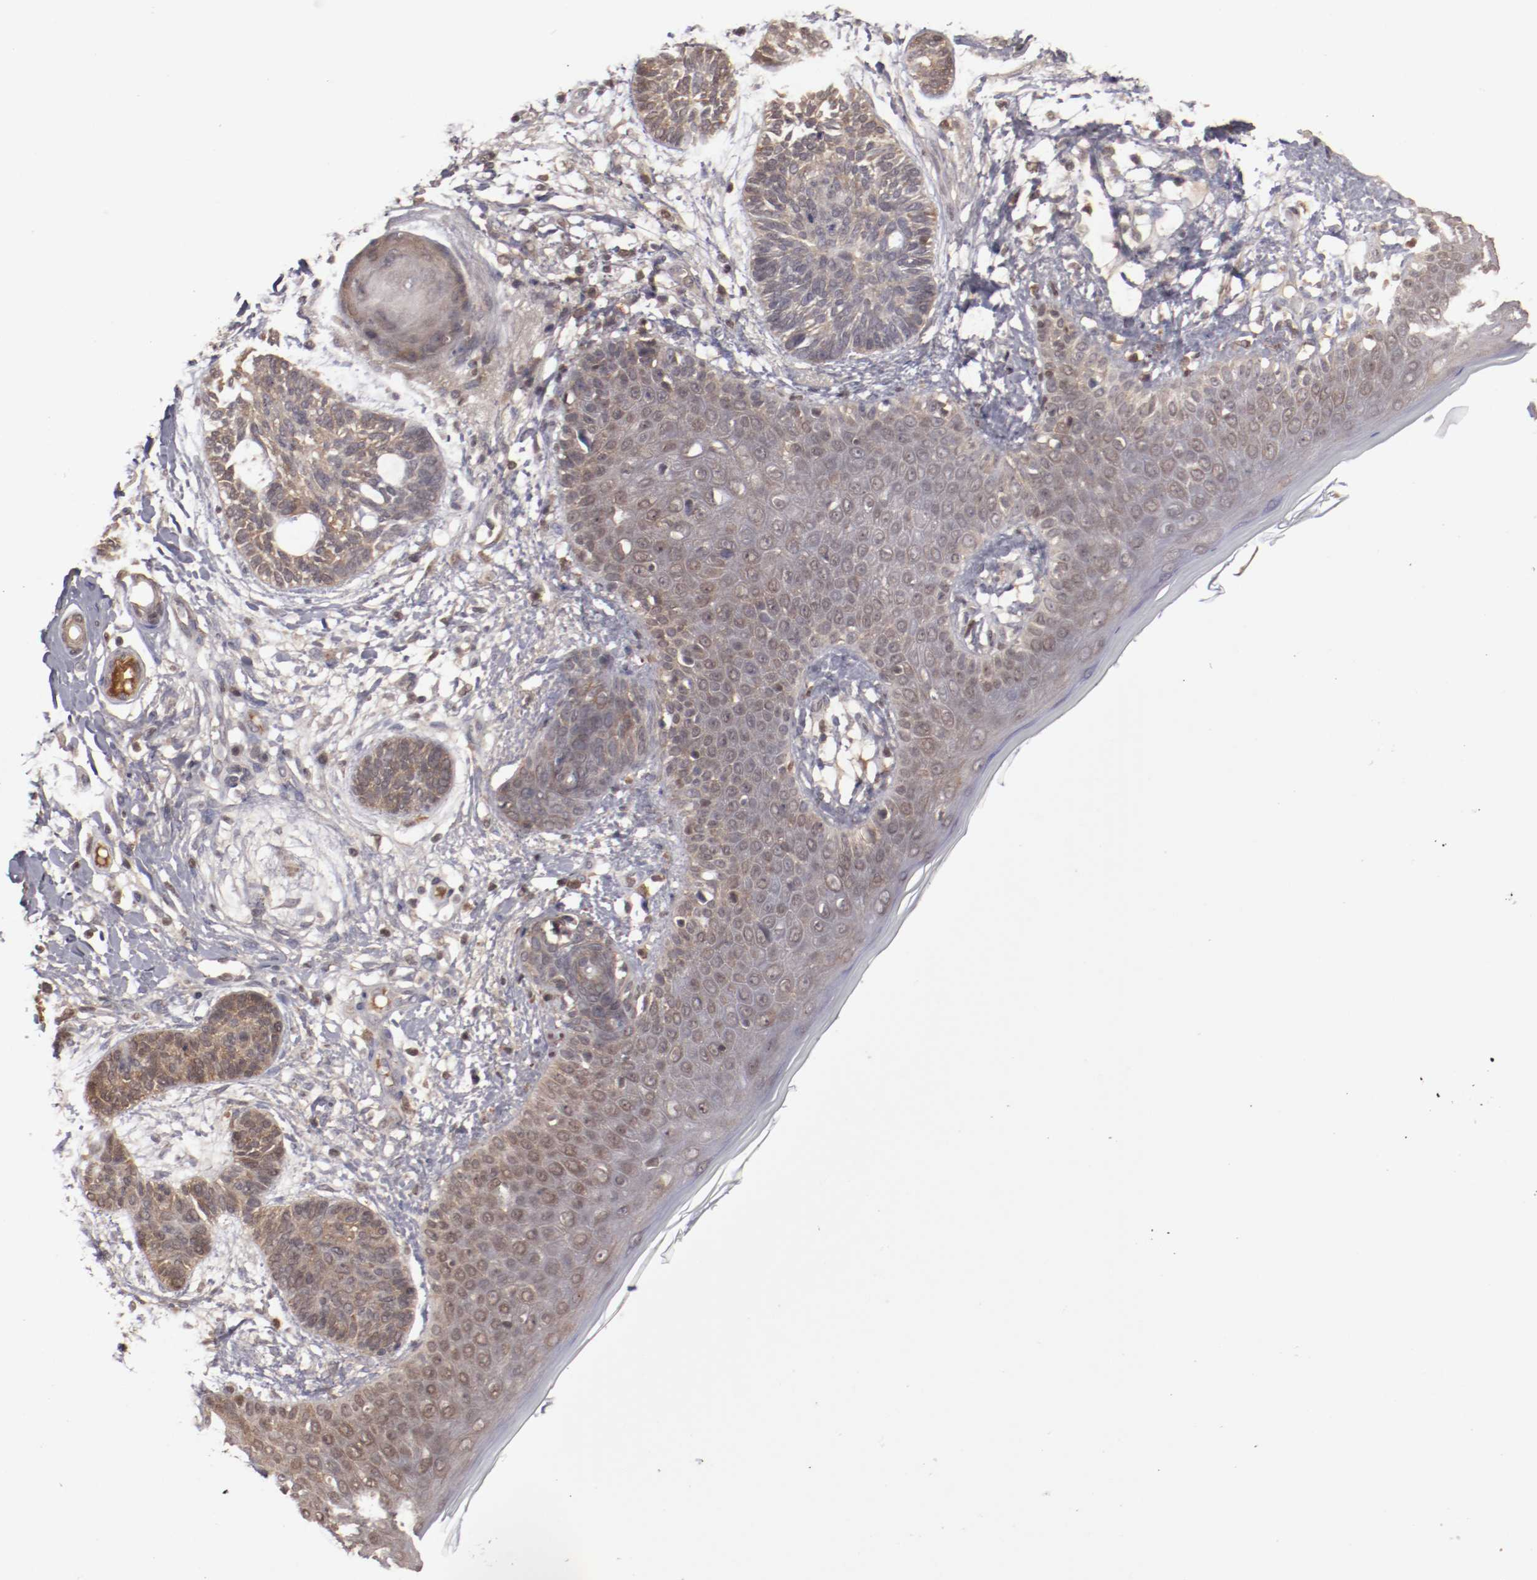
{"staining": {"intensity": "weak", "quantity": ">75%", "location": "cytoplasmic/membranous,nuclear"}, "tissue": "skin cancer", "cell_type": "Tumor cells", "image_type": "cancer", "snomed": [{"axis": "morphology", "description": "Normal tissue, NOS"}, {"axis": "morphology", "description": "Basal cell carcinoma"}, {"axis": "topography", "description": "Skin"}], "caption": "Tumor cells demonstrate low levels of weak cytoplasmic/membranous and nuclear positivity in about >75% of cells in human basal cell carcinoma (skin).", "gene": "SERPINA7", "patient": {"sex": "male", "age": 63}}